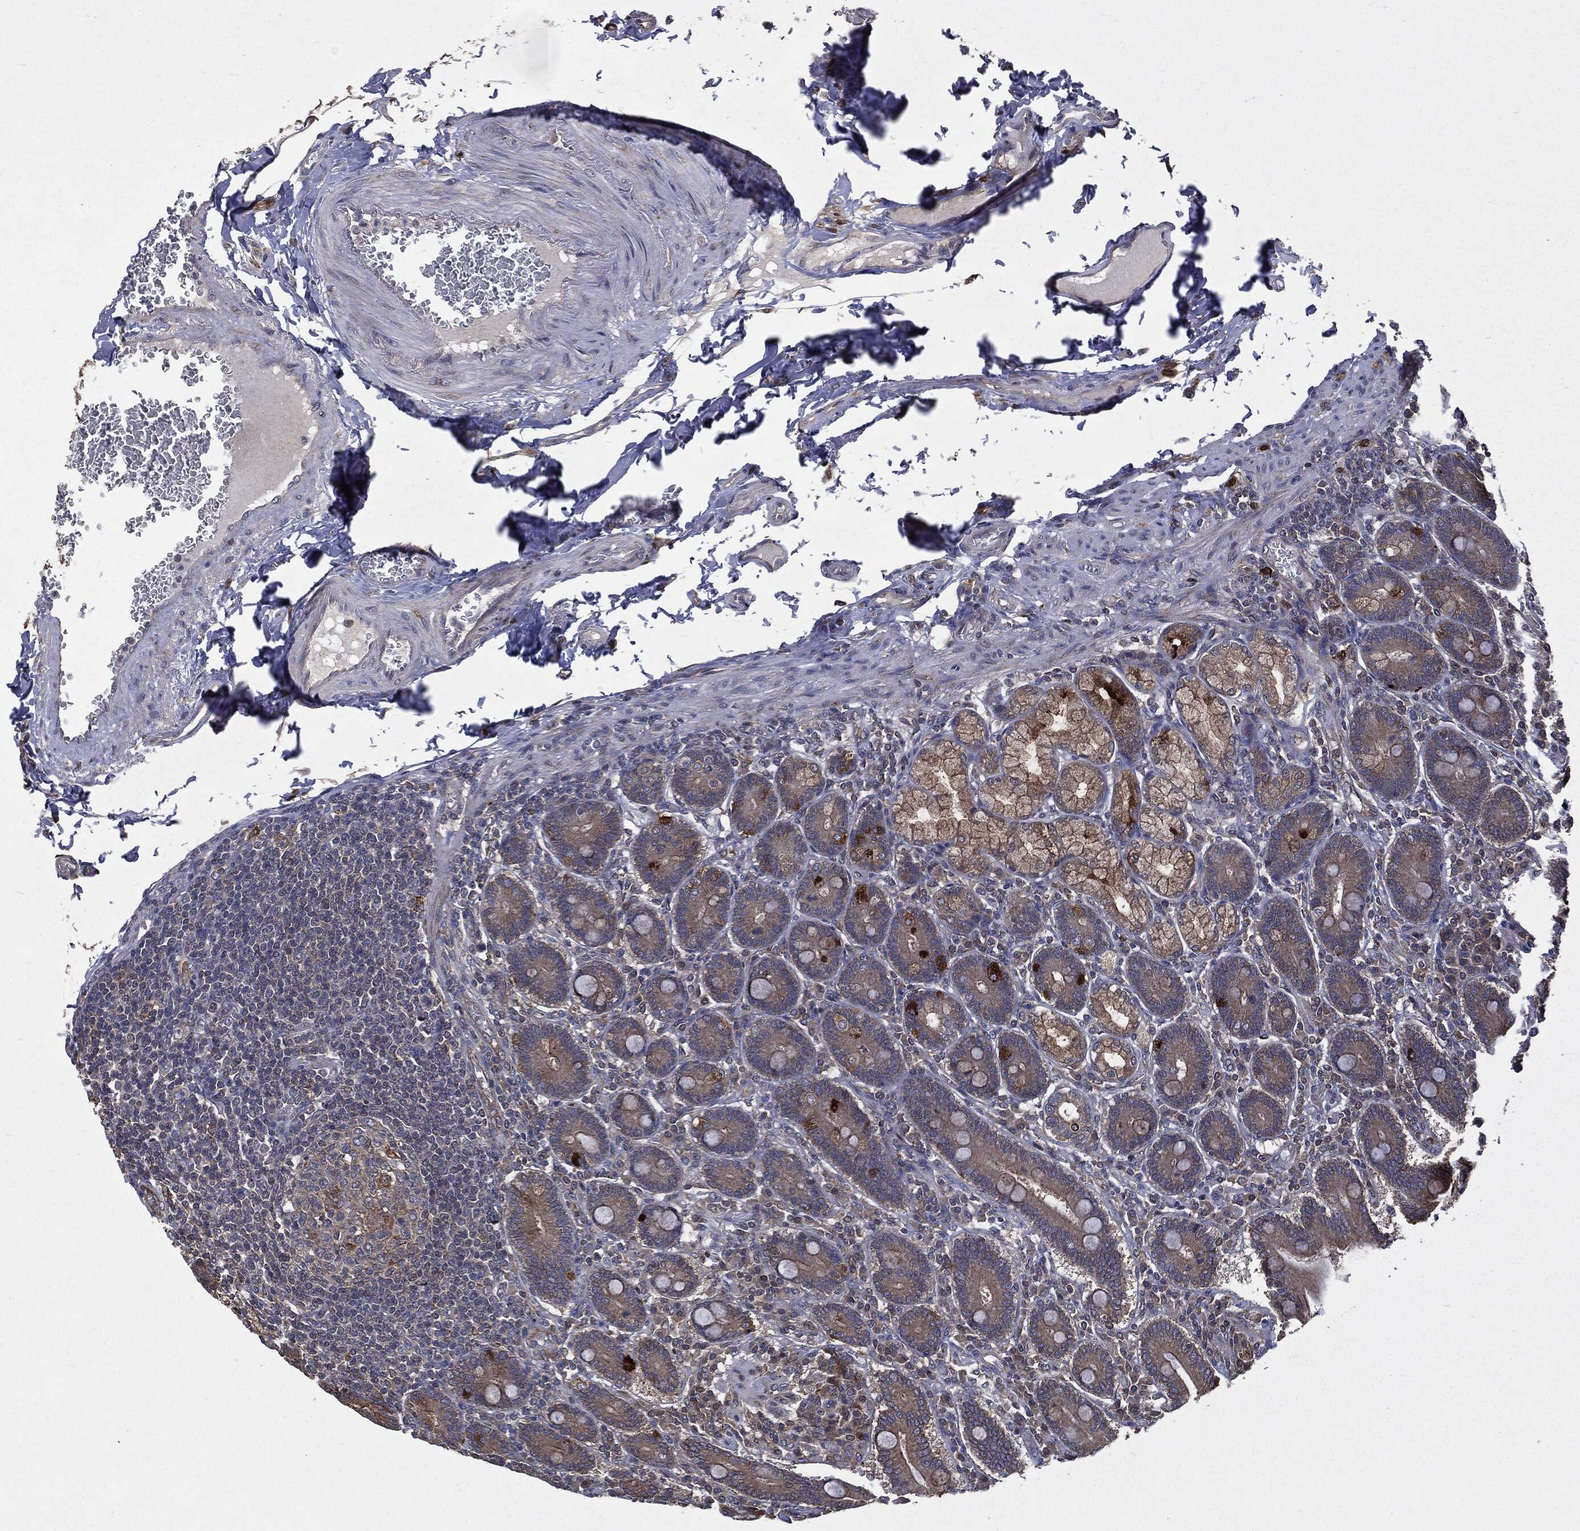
{"staining": {"intensity": "moderate", "quantity": ">75%", "location": "cytoplasmic/membranous"}, "tissue": "duodenum", "cell_type": "Glandular cells", "image_type": "normal", "snomed": [{"axis": "morphology", "description": "Normal tissue, NOS"}, {"axis": "topography", "description": "Duodenum"}], "caption": "IHC (DAB) staining of unremarkable human duodenum demonstrates moderate cytoplasmic/membranous protein expression in about >75% of glandular cells. (DAB (3,3'-diaminobenzidine) = brown stain, brightfield microscopy at high magnification).", "gene": "PLOD3", "patient": {"sex": "female", "age": 62}}